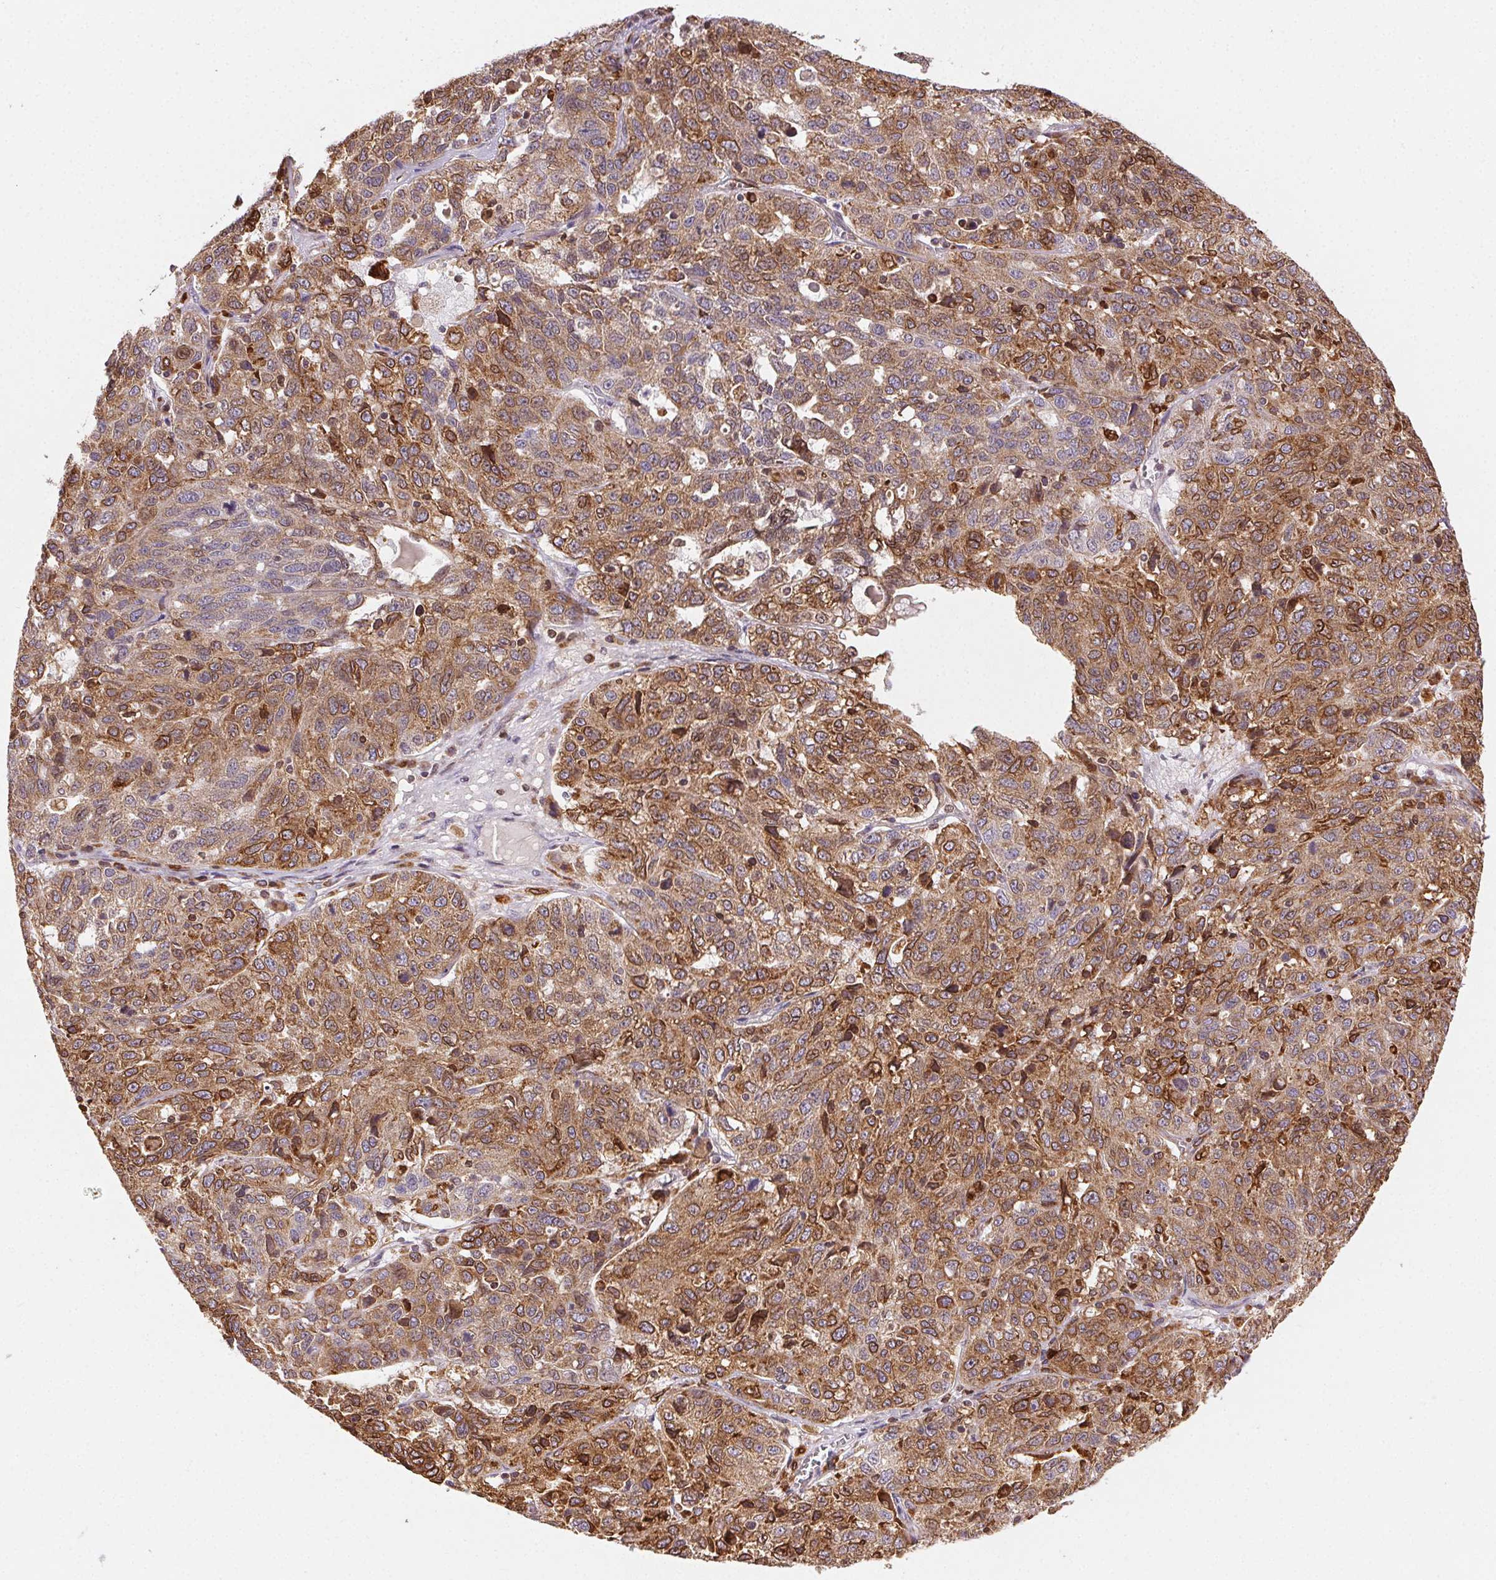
{"staining": {"intensity": "moderate", "quantity": ">75%", "location": "cytoplasmic/membranous"}, "tissue": "ovarian cancer", "cell_type": "Tumor cells", "image_type": "cancer", "snomed": [{"axis": "morphology", "description": "Cystadenocarcinoma, serous, NOS"}, {"axis": "topography", "description": "Ovary"}], "caption": "Immunohistochemical staining of human ovarian cancer (serous cystadenocarcinoma) exhibits medium levels of moderate cytoplasmic/membranous protein positivity in approximately >75% of tumor cells. The staining was performed using DAB (3,3'-diaminobenzidine), with brown indicating positive protein expression. Nuclei are stained blue with hematoxylin.", "gene": "RNASET2", "patient": {"sex": "female", "age": 71}}